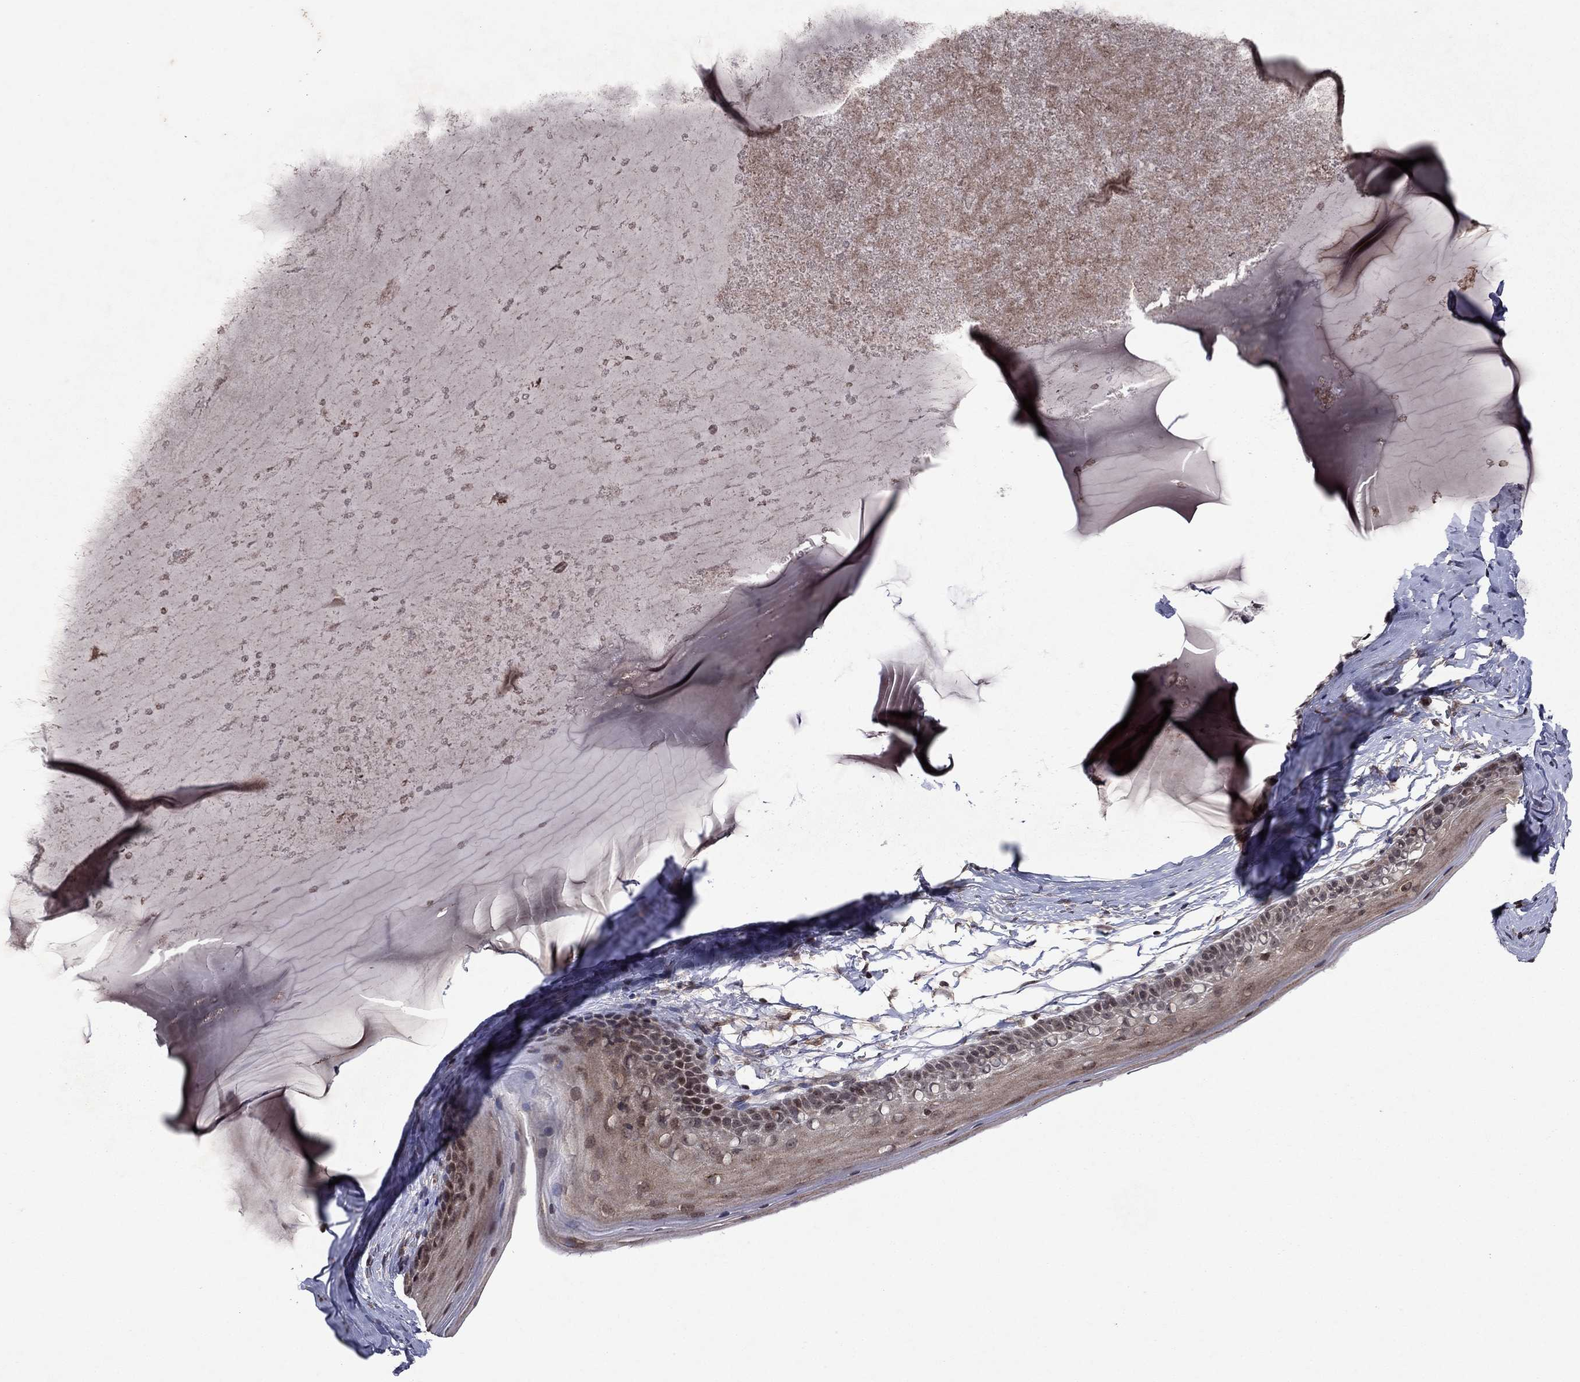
{"staining": {"intensity": "negative", "quantity": "none", "location": "none"}, "tissue": "cervix", "cell_type": "Glandular cells", "image_type": "normal", "snomed": [{"axis": "morphology", "description": "Normal tissue, NOS"}, {"axis": "topography", "description": "Cervix"}], "caption": "DAB immunohistochemical staining of benign cervix demonstrates no significant expression in glandular cells.", "gene": "SORBS1", "patient": {"sex": "female", "age": 40}}